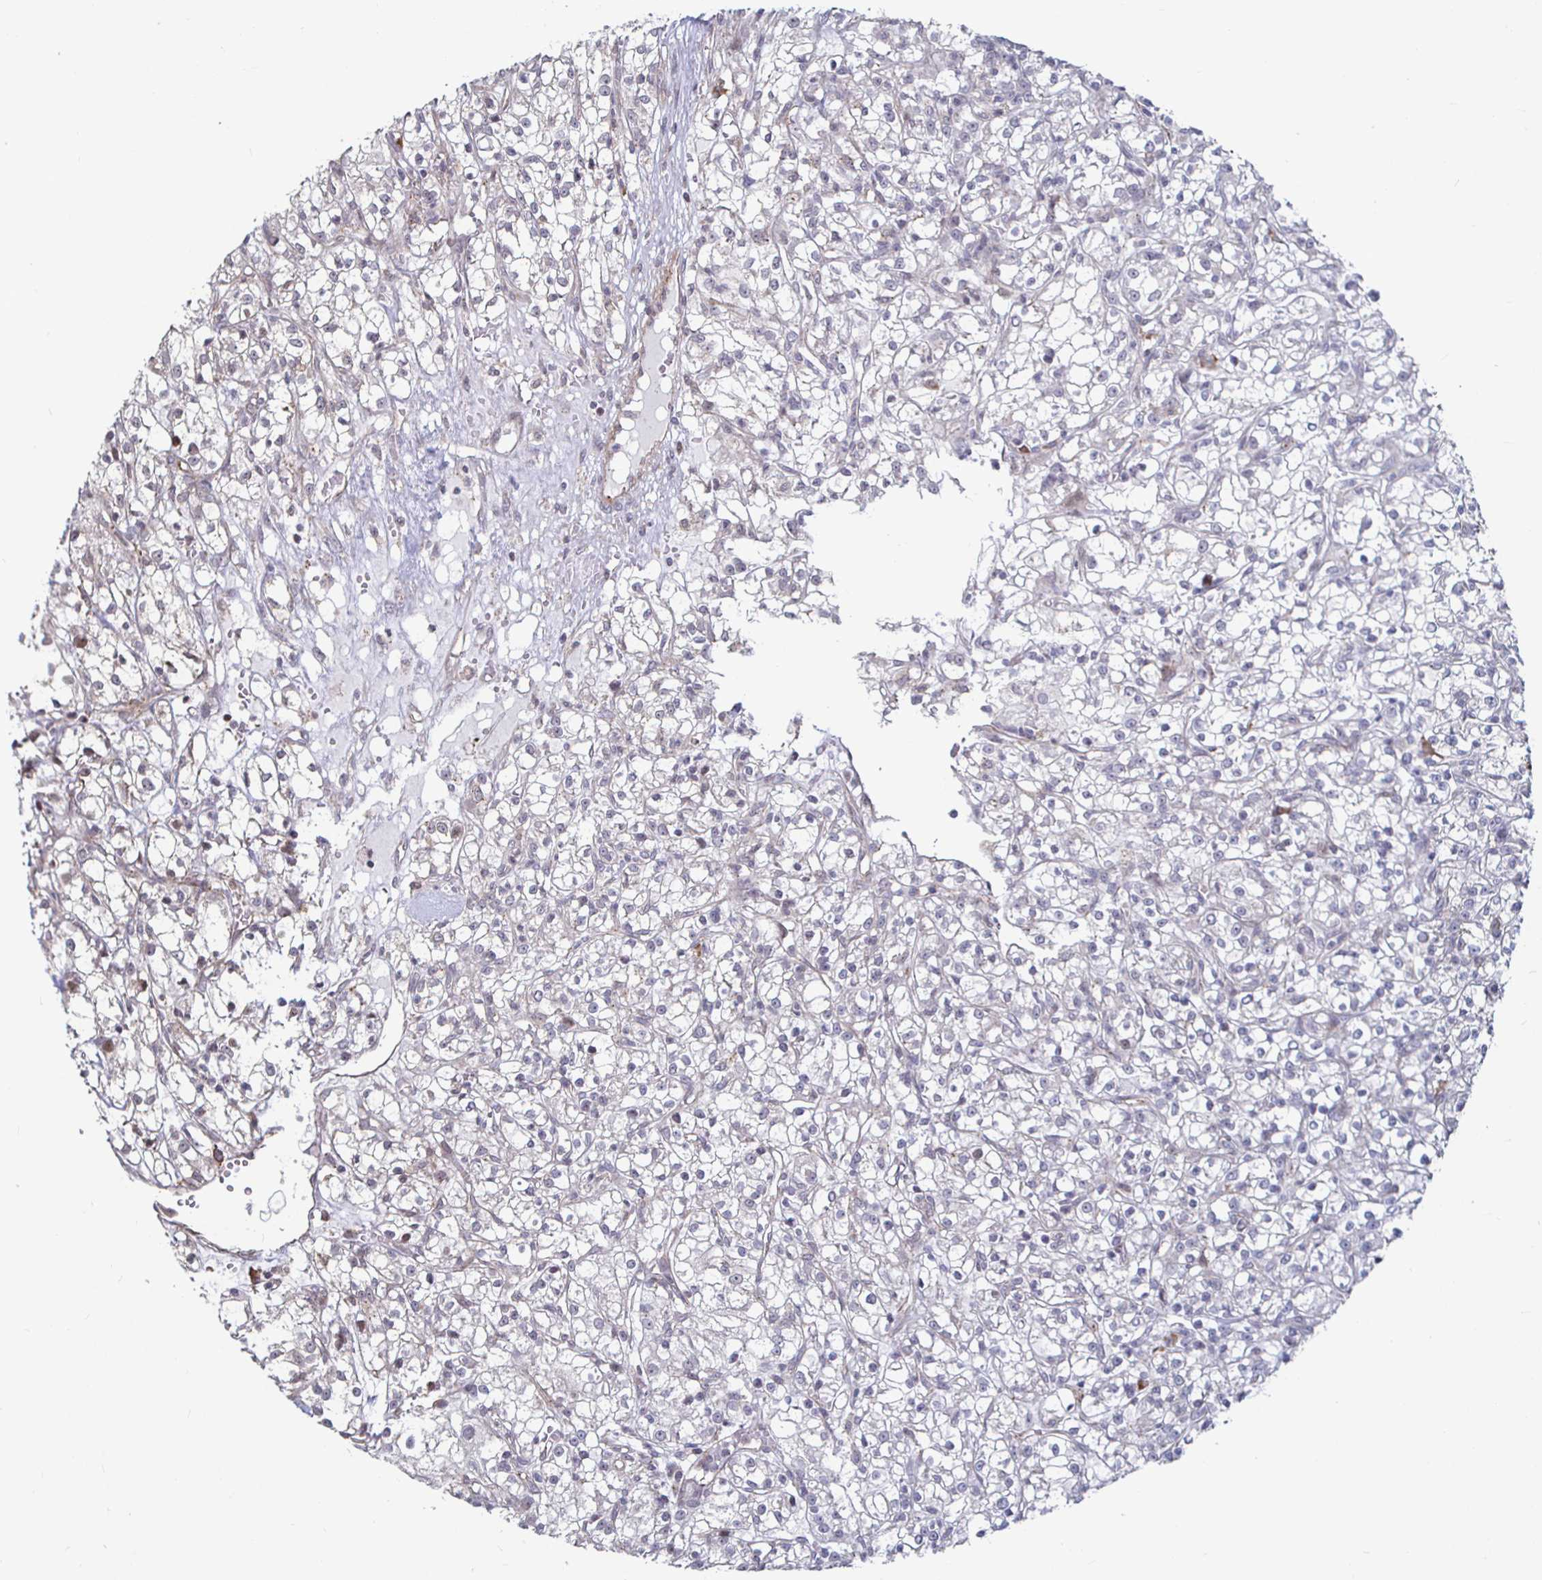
{"staining": {"intensity": "negative", "quantity": "none", "location": "none"}, "tissue": "renal cancer", "cell_type": "Tumor cells", "image_type": "cancer", "snomed": [{"axis": "morphology", "description": "Adenocarcinoma, NOS"}, {"axis": "topography", "description": "Kidney"}], "caption": "This is an immunohistochemistry micrograph of human renal cancer (adenocarcinoma). There is no expression in tumor cells.", "gene": "CAPN11", "patient": {"sex": "female", "age": 59}}